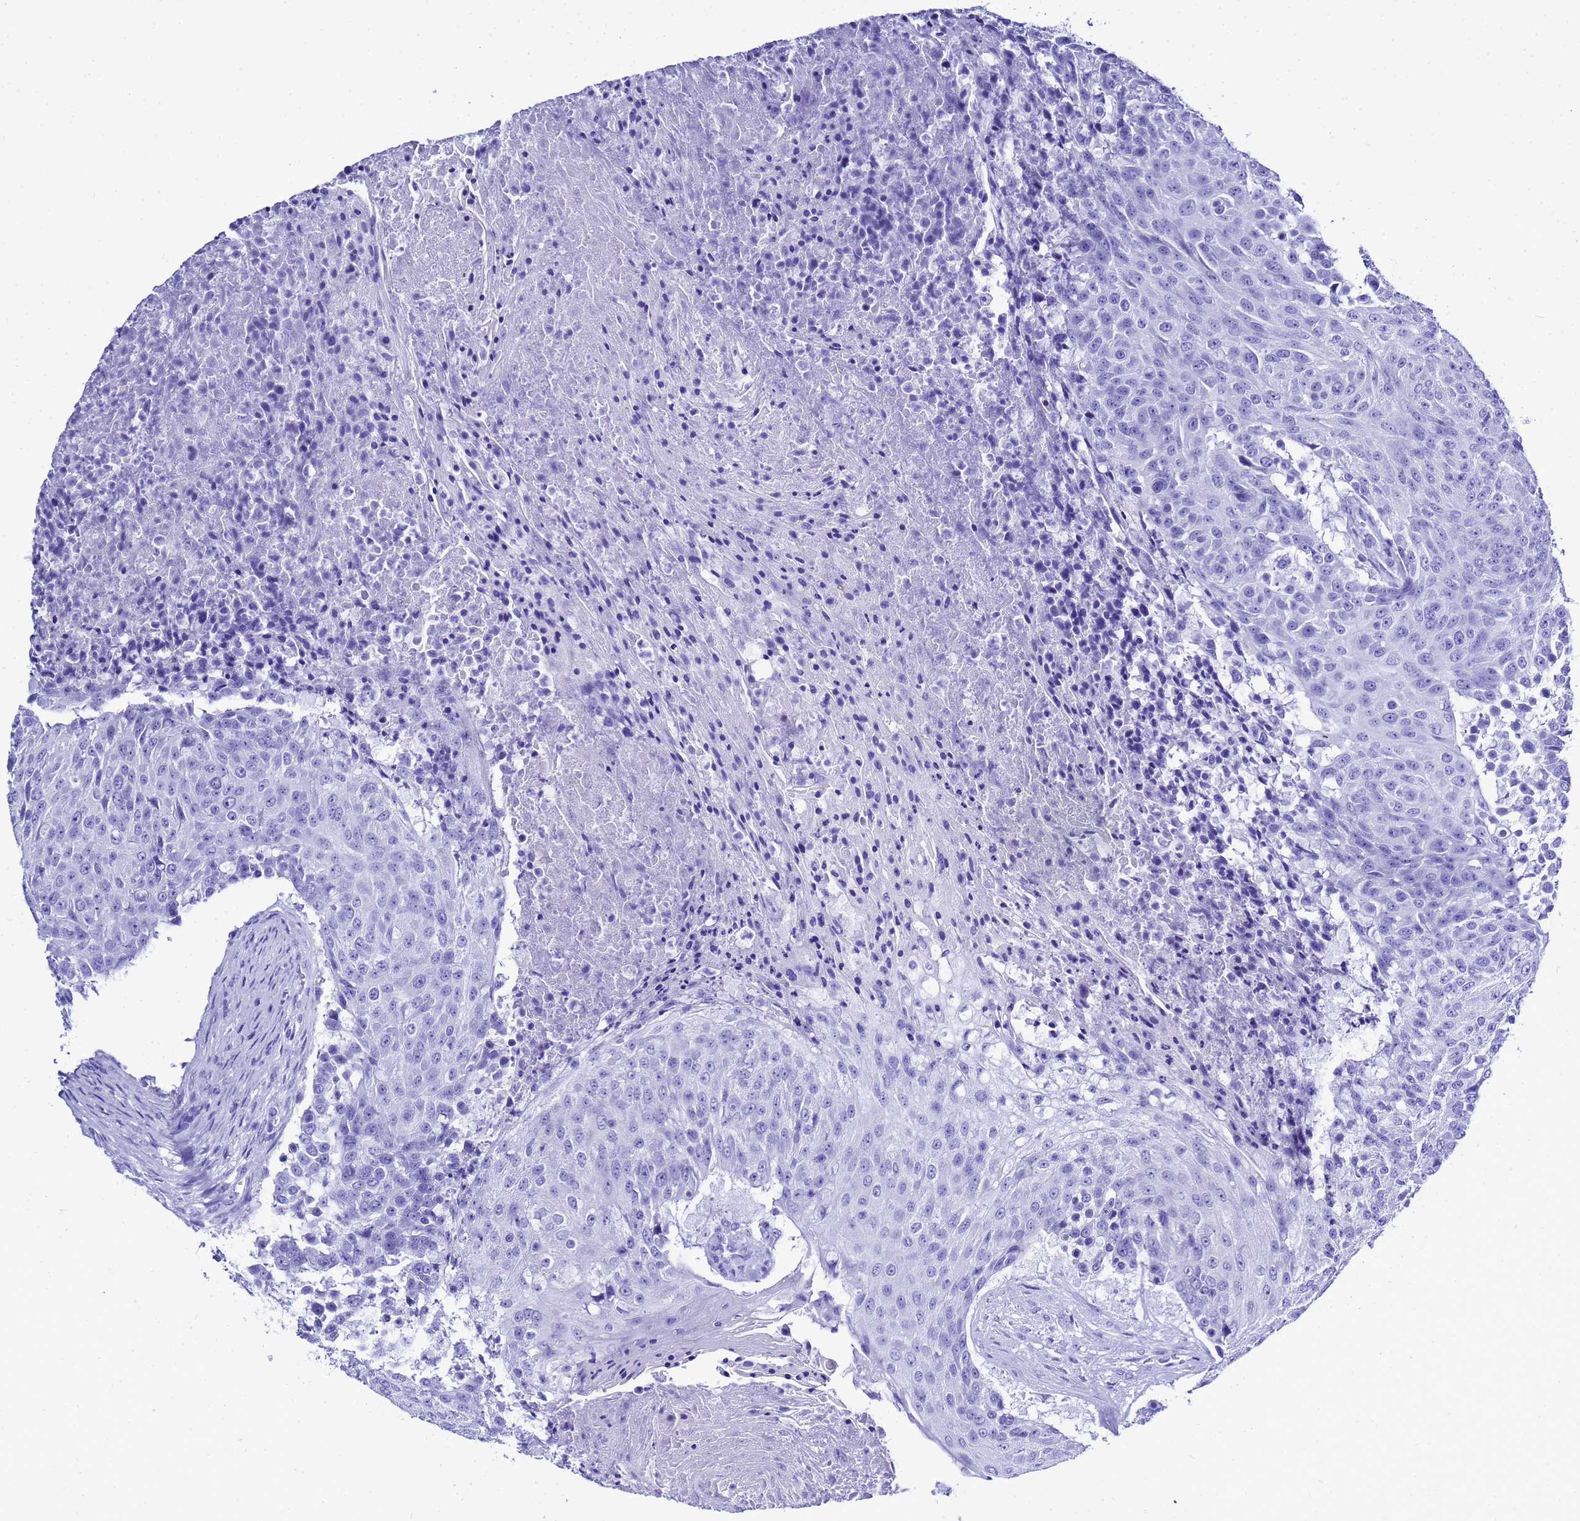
{"staining": {"intensity": "negative", "quantity": "none", "location": "none"}, "tissue": "urothelial cancer", "cell_type": "Tumor cells", "image_type": "cancer", "snomed": [{"axis": "morphology", "description": "Urothelial carcinoma, High grade"}, {"axis": "topography", "description": "Urinary bladder"}], "caption": "Urothelial cancer stained for a protein using immunohistochemistry demonstrates no positivity tumor cells.", "gene": "LIPF", "patient": {"sex": "female", "age": 63}}